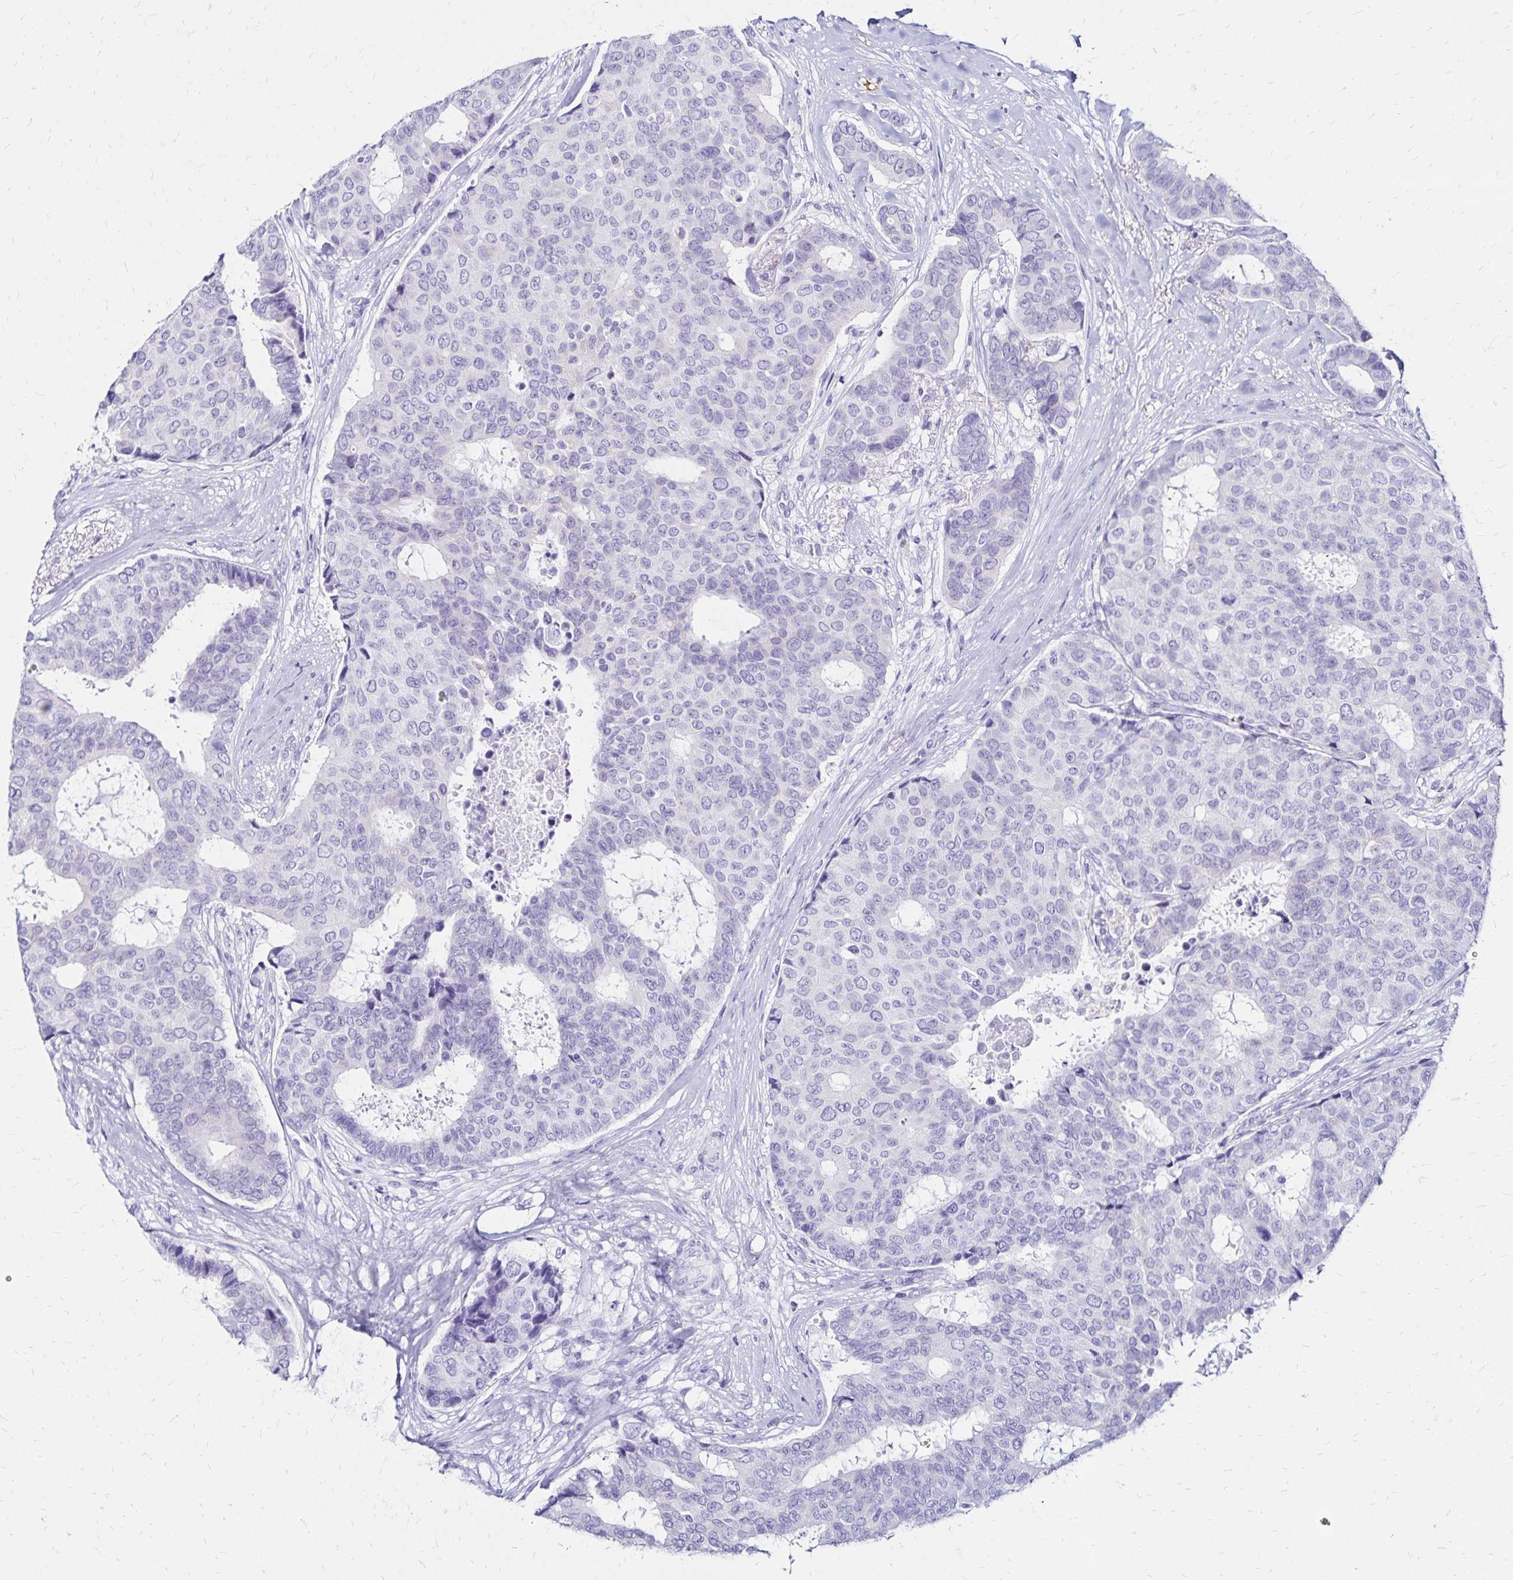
{"staining": {"intensity": "negative", "quantity": "none", "location": "none"}, "tissue": "breast cancer", "cell_type": "Tumor cells", "image_type": "cancer", "snomed": [{"axis": "morphology", "description": "Duct carcinoma"}, {"axis": "topography", "description": "Breast"}], "caption": "Photomicrograph shows no protein positivity in tumor cells of intraductal carcinoma (breast) tissue.", "gene": "LIN28B", "patient": {"sex": "female", "age": 75}}